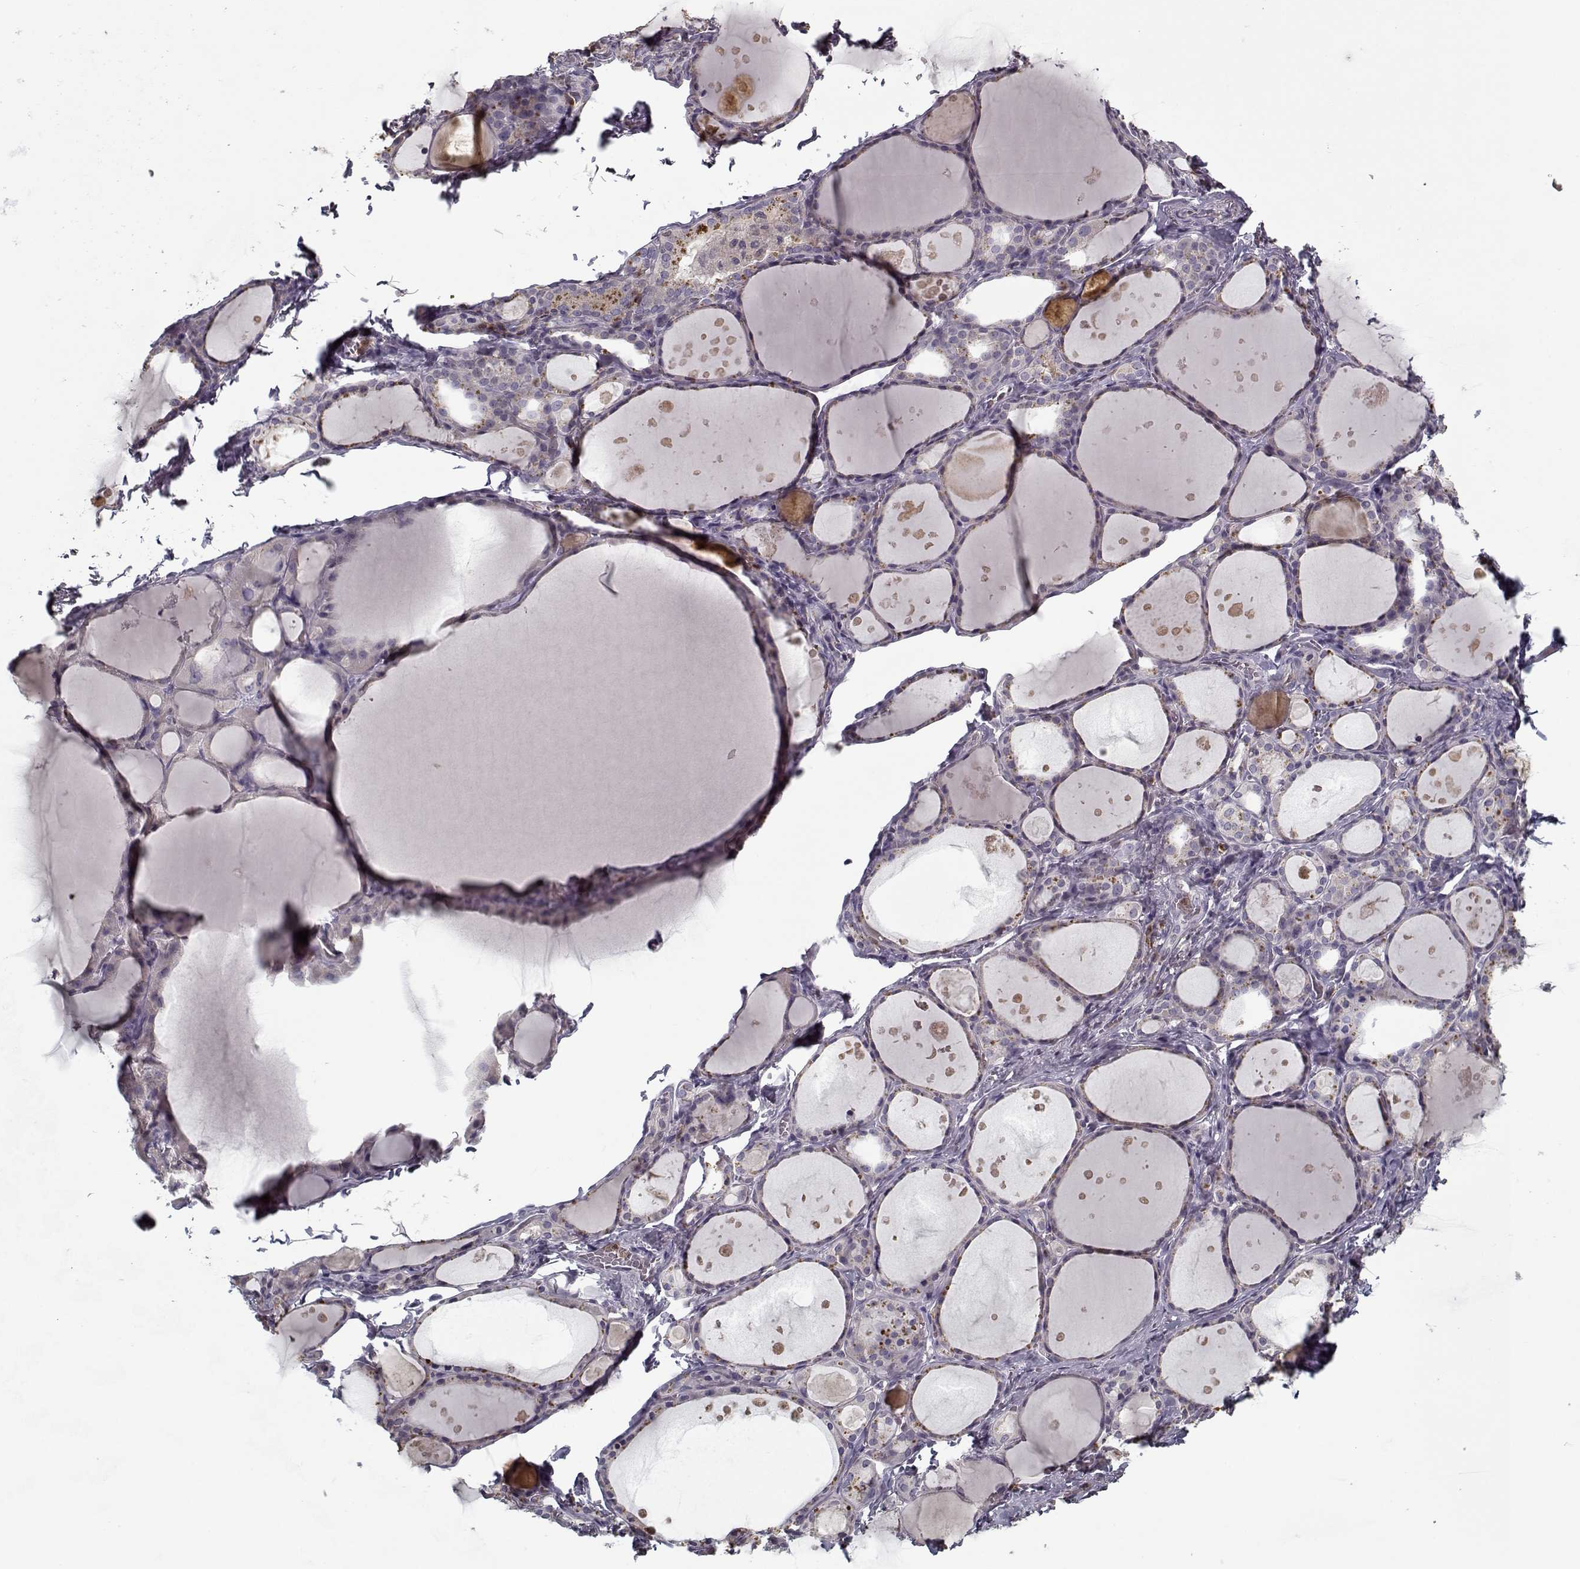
{"staining": {"intensity": "negative", "quantity": "none", "location": "none"}, "tissue": "thyroid gland", "cell_type": "Glandular cells", "image_type": "normal", "snomed": [{"axis": "morphology", "description": "Normal tissue, NOS"}, {"axis": "topography", "description": "Thyroid gland"}], "caption": "This is an immunohistochemistry image of normal thyroid gland. There is no expression in glandular cells.", "gene": "UNC13D", "patient": {"sex": "male", "age": 68}}